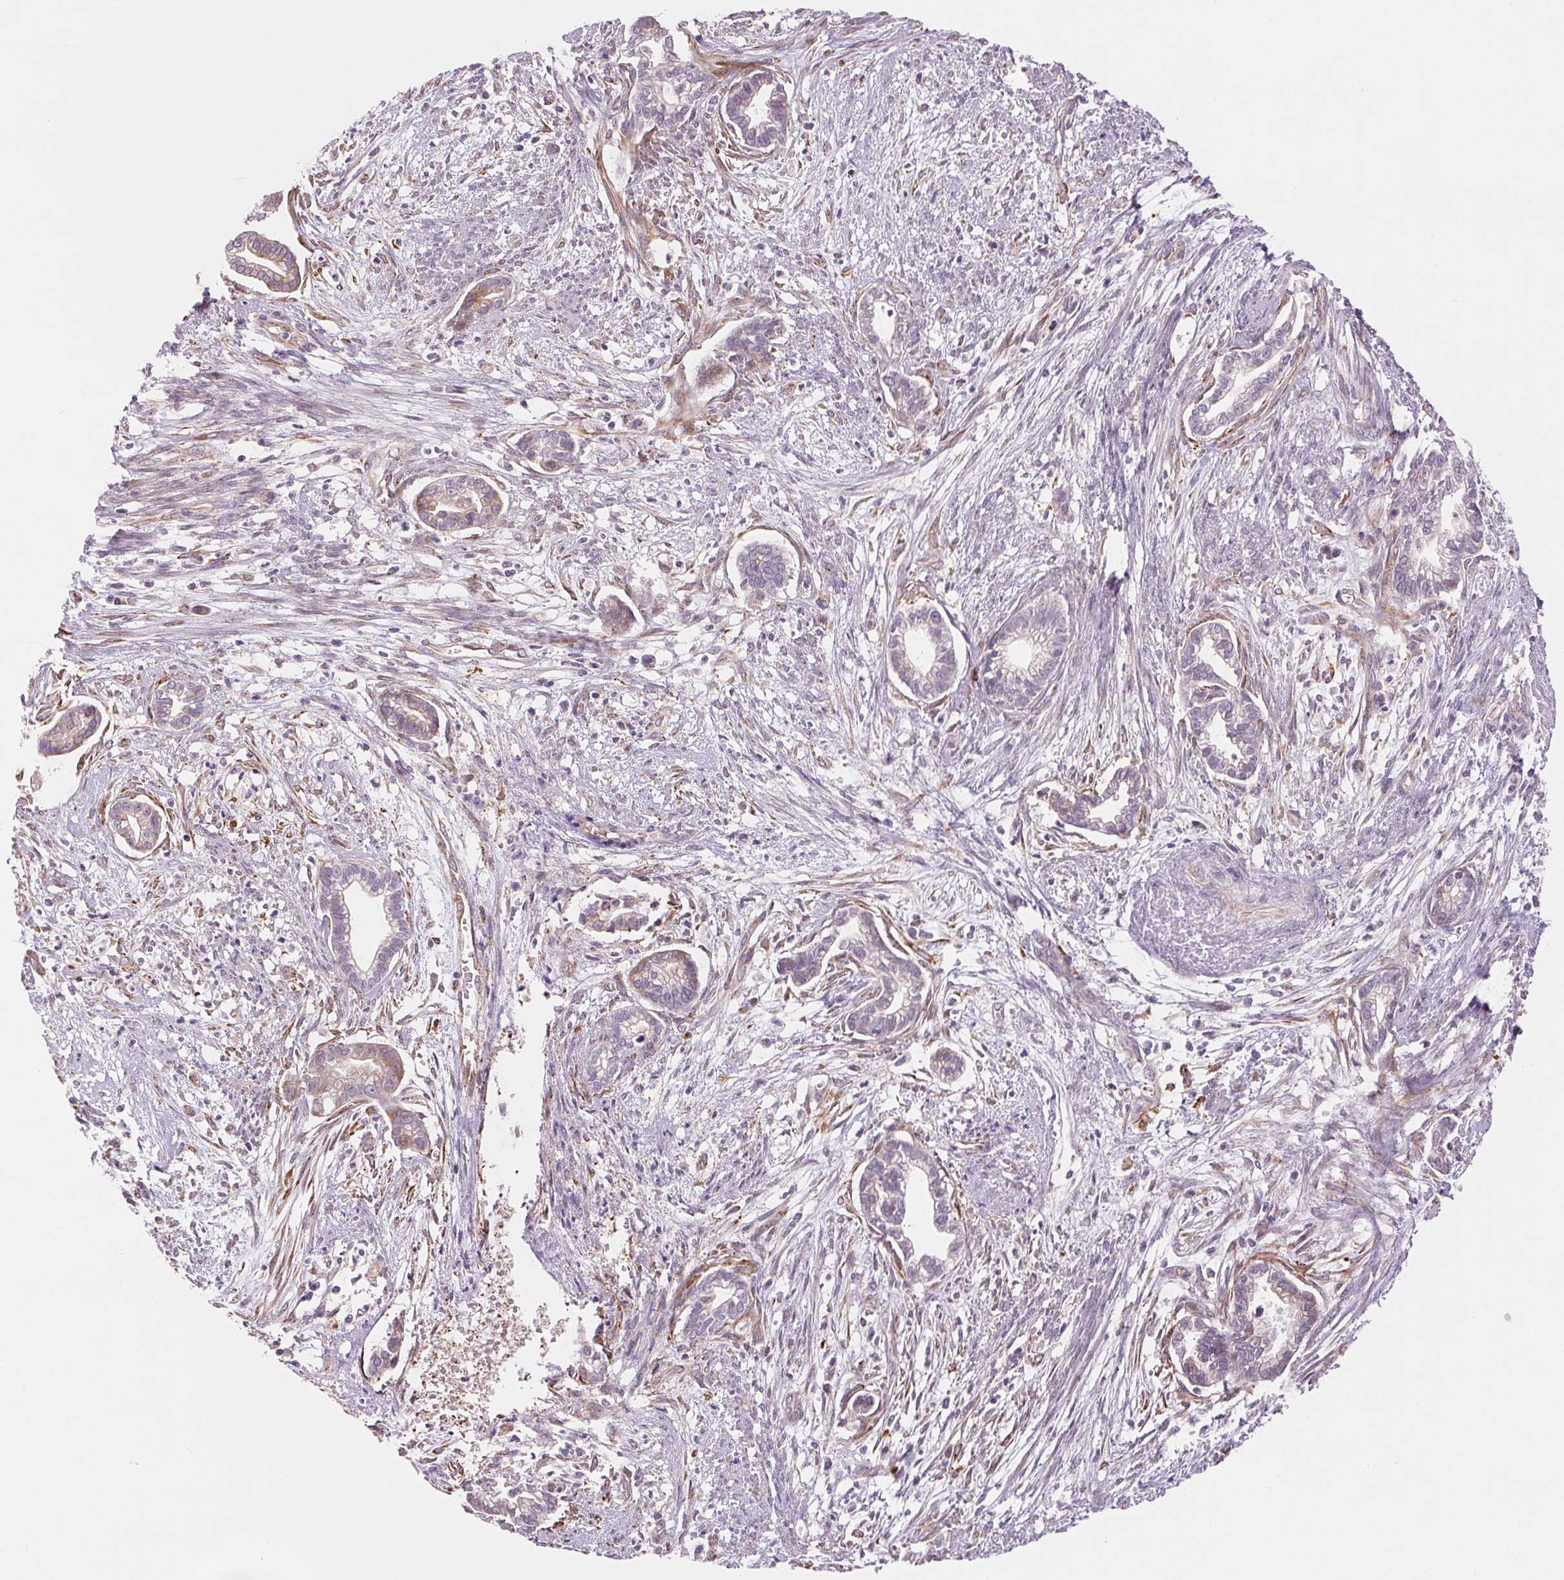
{"staining": {"intensity": "weak", "quantity": "<25%", "location": "cytoplasmic/membranous"}, "tissue": "cervical cancer", "cell_type": "Tumor cells", "image_type": "cancer", "snomed": [{"axis": "morphology", "description": "Adenocarcinoma, NOS"}, {"axis": "topography", "description": "Cervix"}], "caption": "Immunohistochemical staining of cervical cancer reveals no significant positivity in tumor cells. Nuclei are stained in blue.", "gene": "METTL17", "patient": {"sex": "female", "age": 62}}